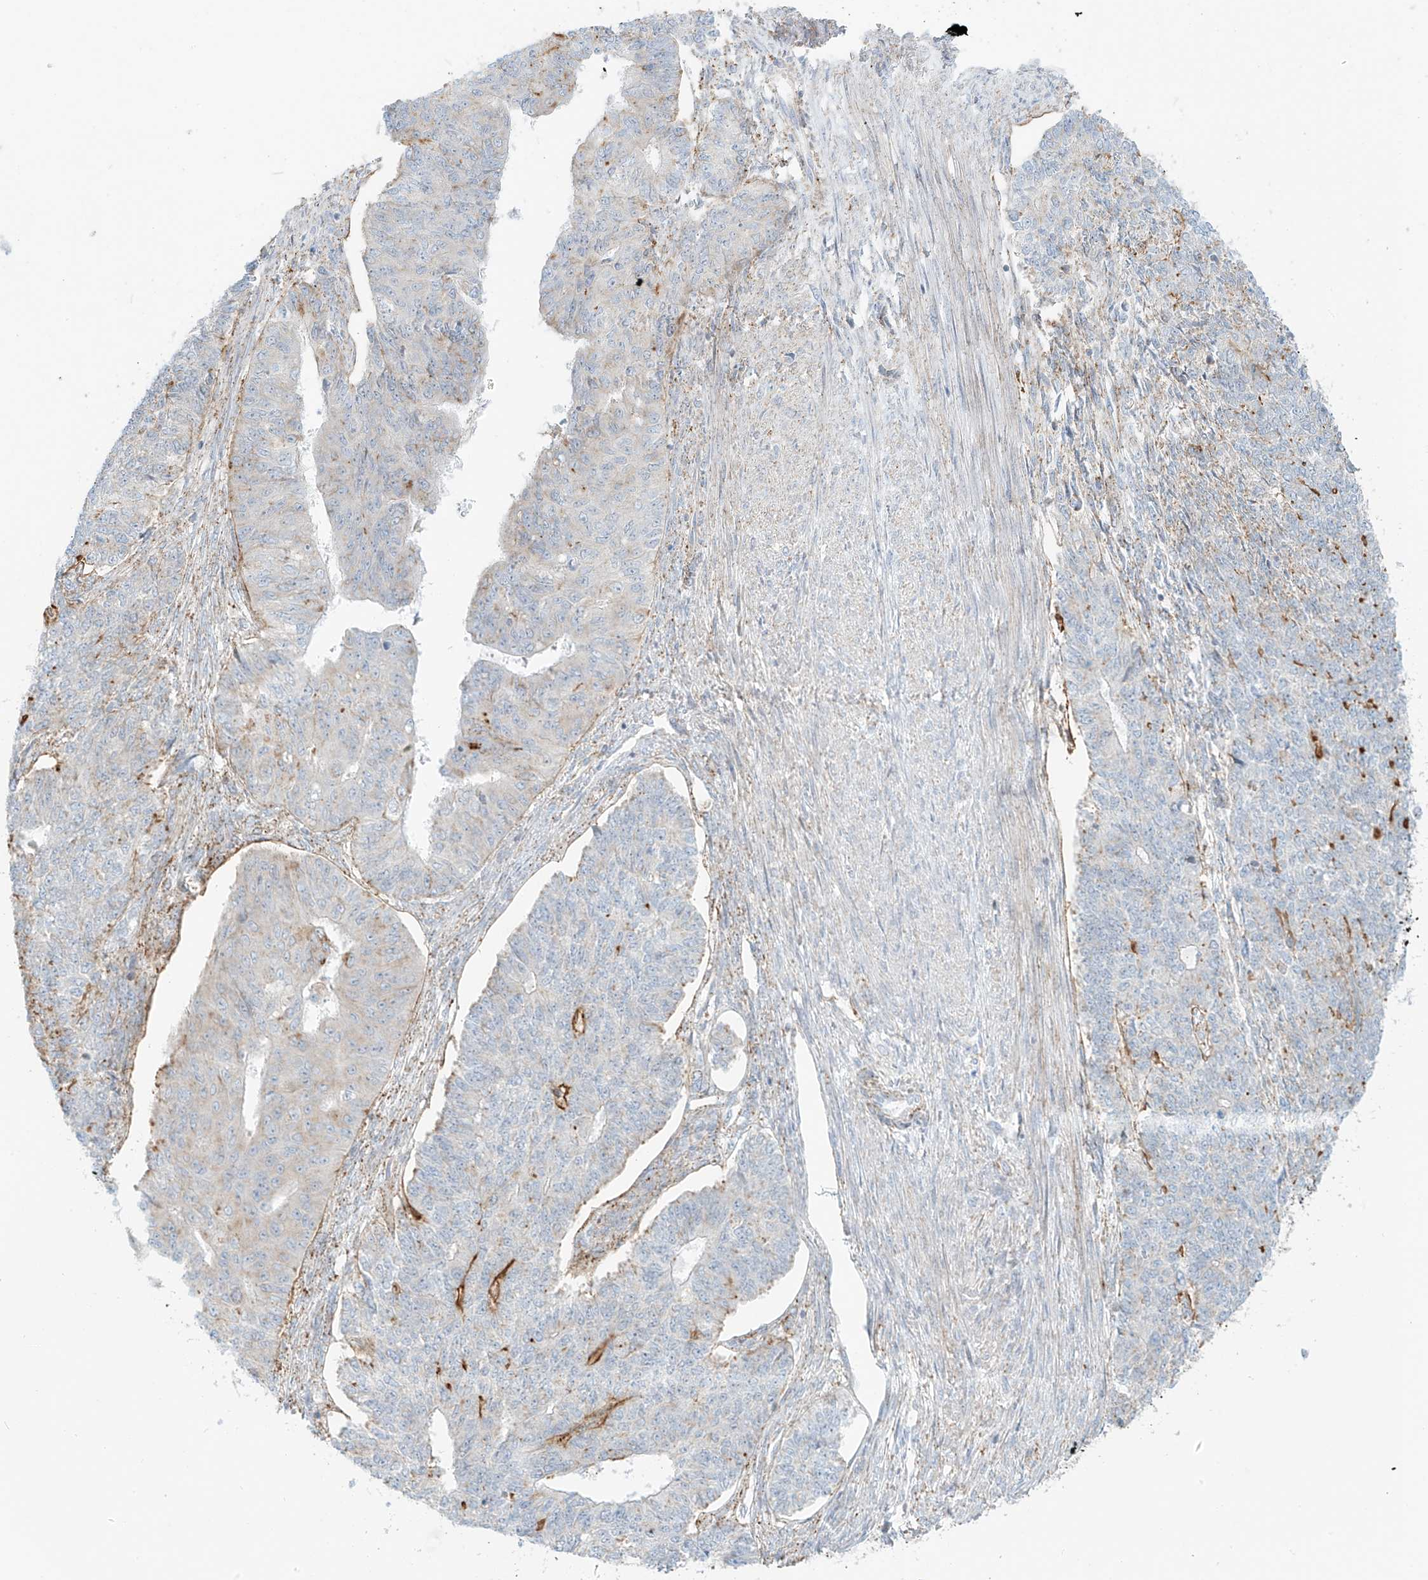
{"staining": {"intensity": "moderate", "quantity": "<25%", "location": "cytoplasmic/membranous"}, "tissue": "endometrial cancer", "cell_type": "Tumor cells", "image_type": "cancer", "snomed": [{"axis": "morphology", "description": "Adenocarcinoma, NOS"}, {"axis": "topography", "description": "Endometrium"}], "caption": "Adenocarcinoma (endometrial) tissue displays moderate cytoplasmic/membranous staining in about <25% of tumor cells, visualized by immunohistochemistry.", "gene": "SLC35F6", "patient": {"sex": "female", "age": 32}}